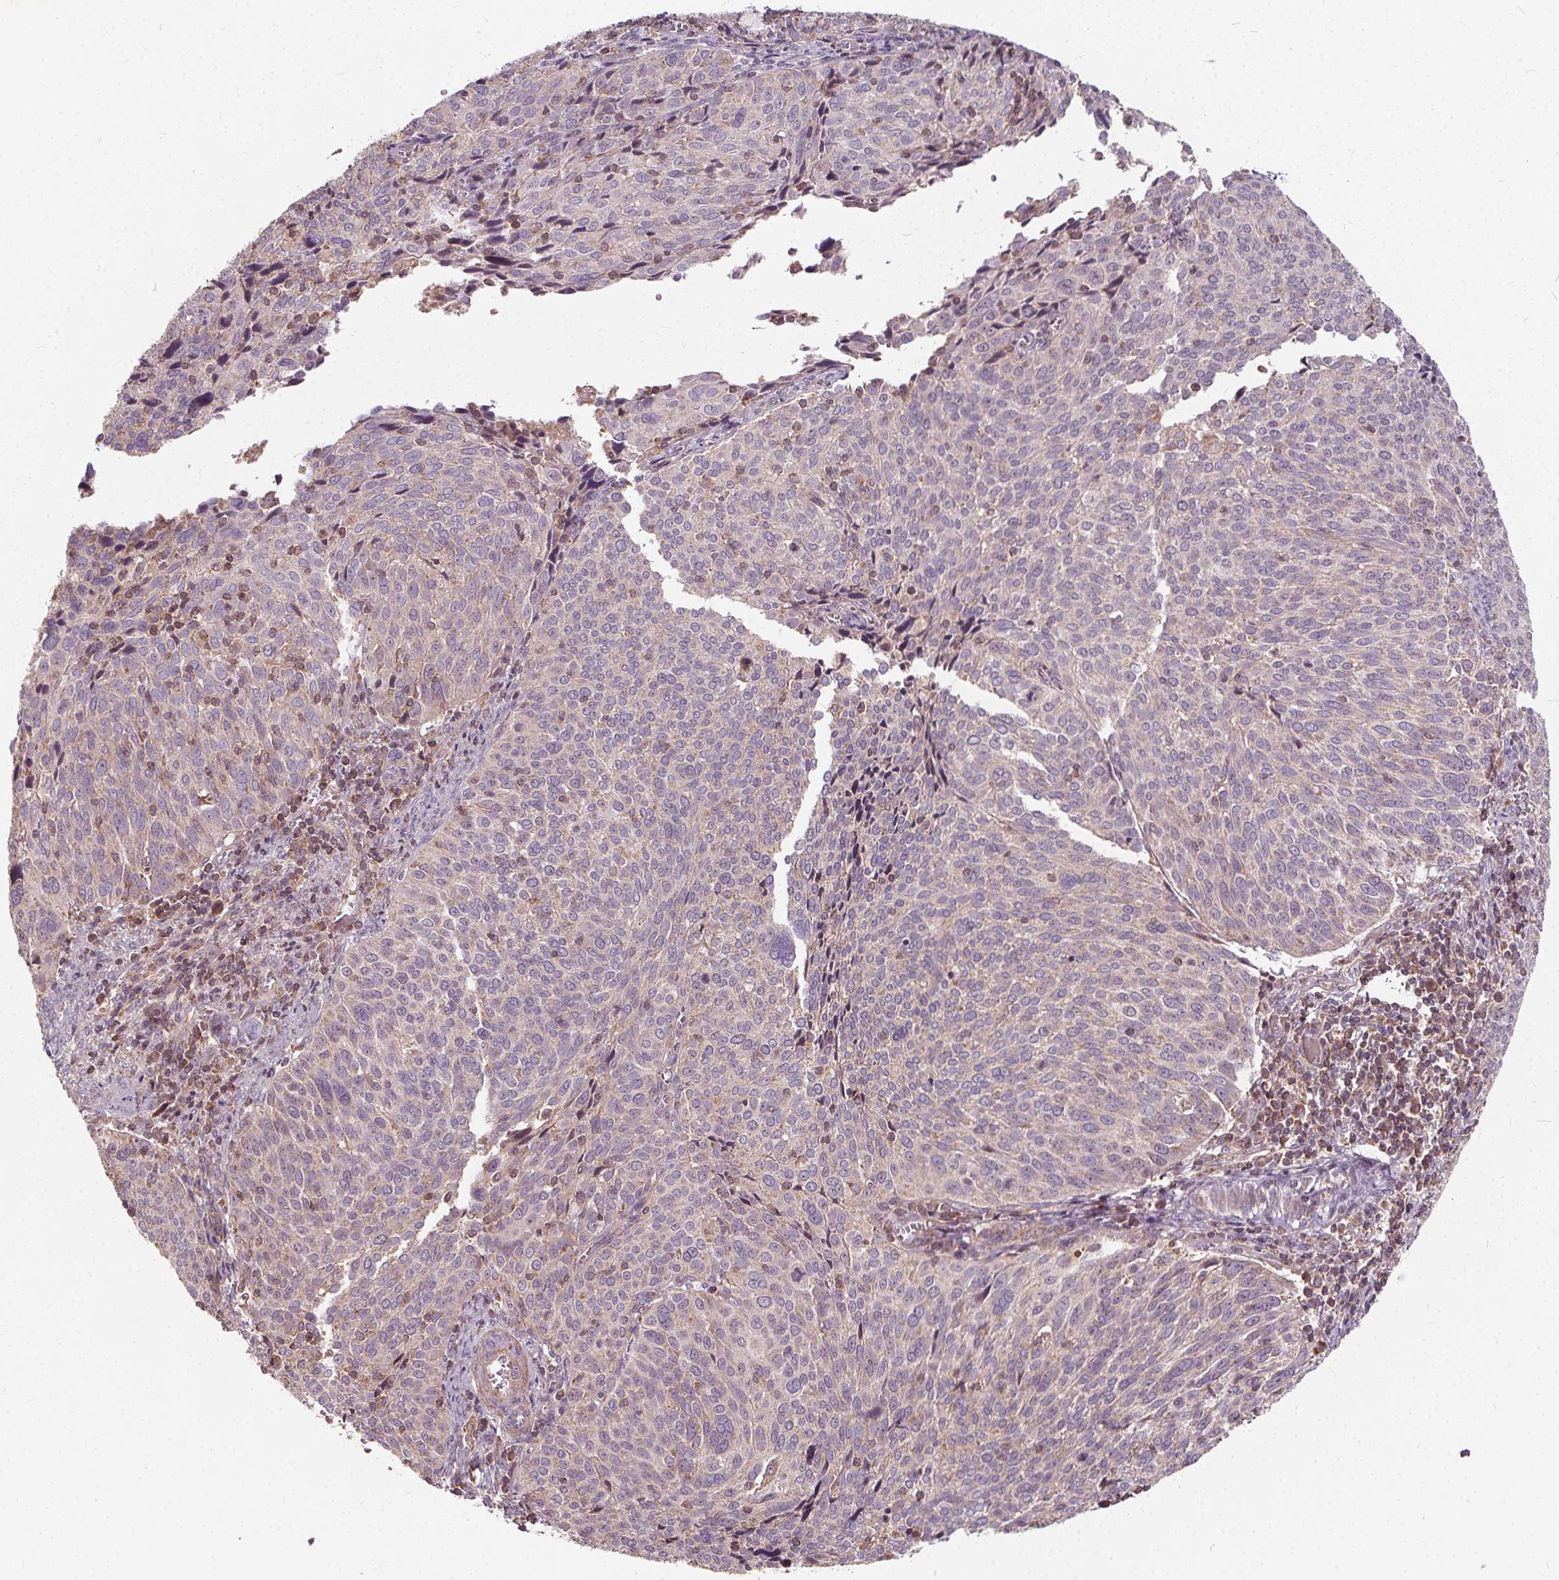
{"staining": {"intensity": "weak", "quantity": "<25%", "location": "cytoplasmic/membranous"}, "tissue": "cervical cancer", "cell_type": "Tumor cells", "image_type": "cancer", "snomed": [{"axis": "morphology", "description": "Squamous cell carcinoma, NOS"}, {"axis": "topography", "description": "Cervix"}], "caption": "Immunohistochemical staining of squamous cell carcinoma (cervical) reveals no significant expression in tumor cells. The staining is performed using DAB (3,3'-diaminobenzidine) brown chromogen with nuclei counter-stained in using hematoxylin.", "gene": "ORAI2", "patient": {"sex": "female", "age": 39}}